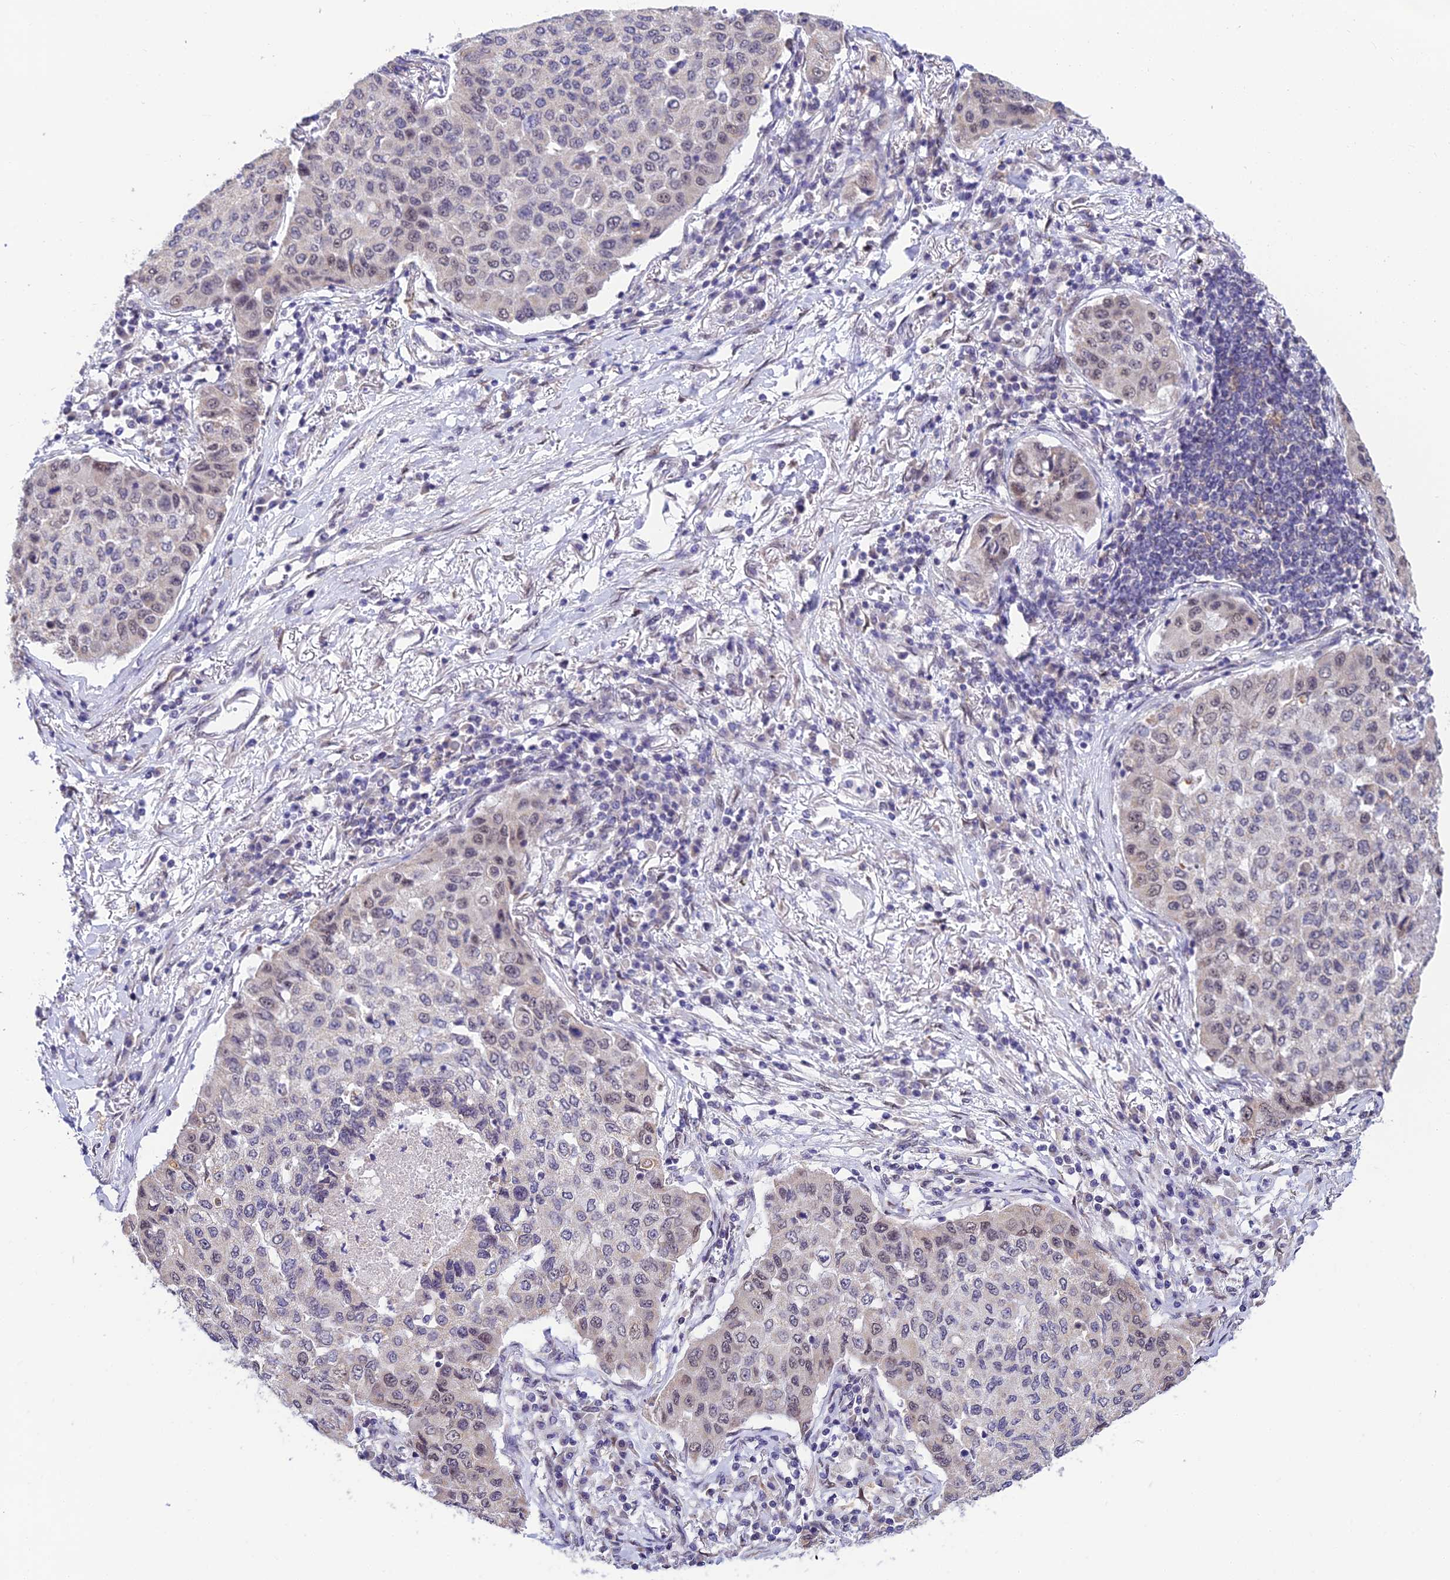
{"staining": {"intensity": "weak", "quantity": "<25%", "location": "nuclear"}, "tissue": "lung cancer", "cell_type": "Tumor cells", "image_type": "cancer", "snomed": [{"axis": "morphology", "description": "Squamous cell carcinoma, NOS"}, {"axis": "topography", "description": "Lung"}], "caption": "An IHC photomicrograph of lung squamous cell carcinoma is shown. There is no staining in tumor cells of lung squamous cell carcinoma.", "gene": "C2orf49", "patient": {"sex": "male", "age": 74}}